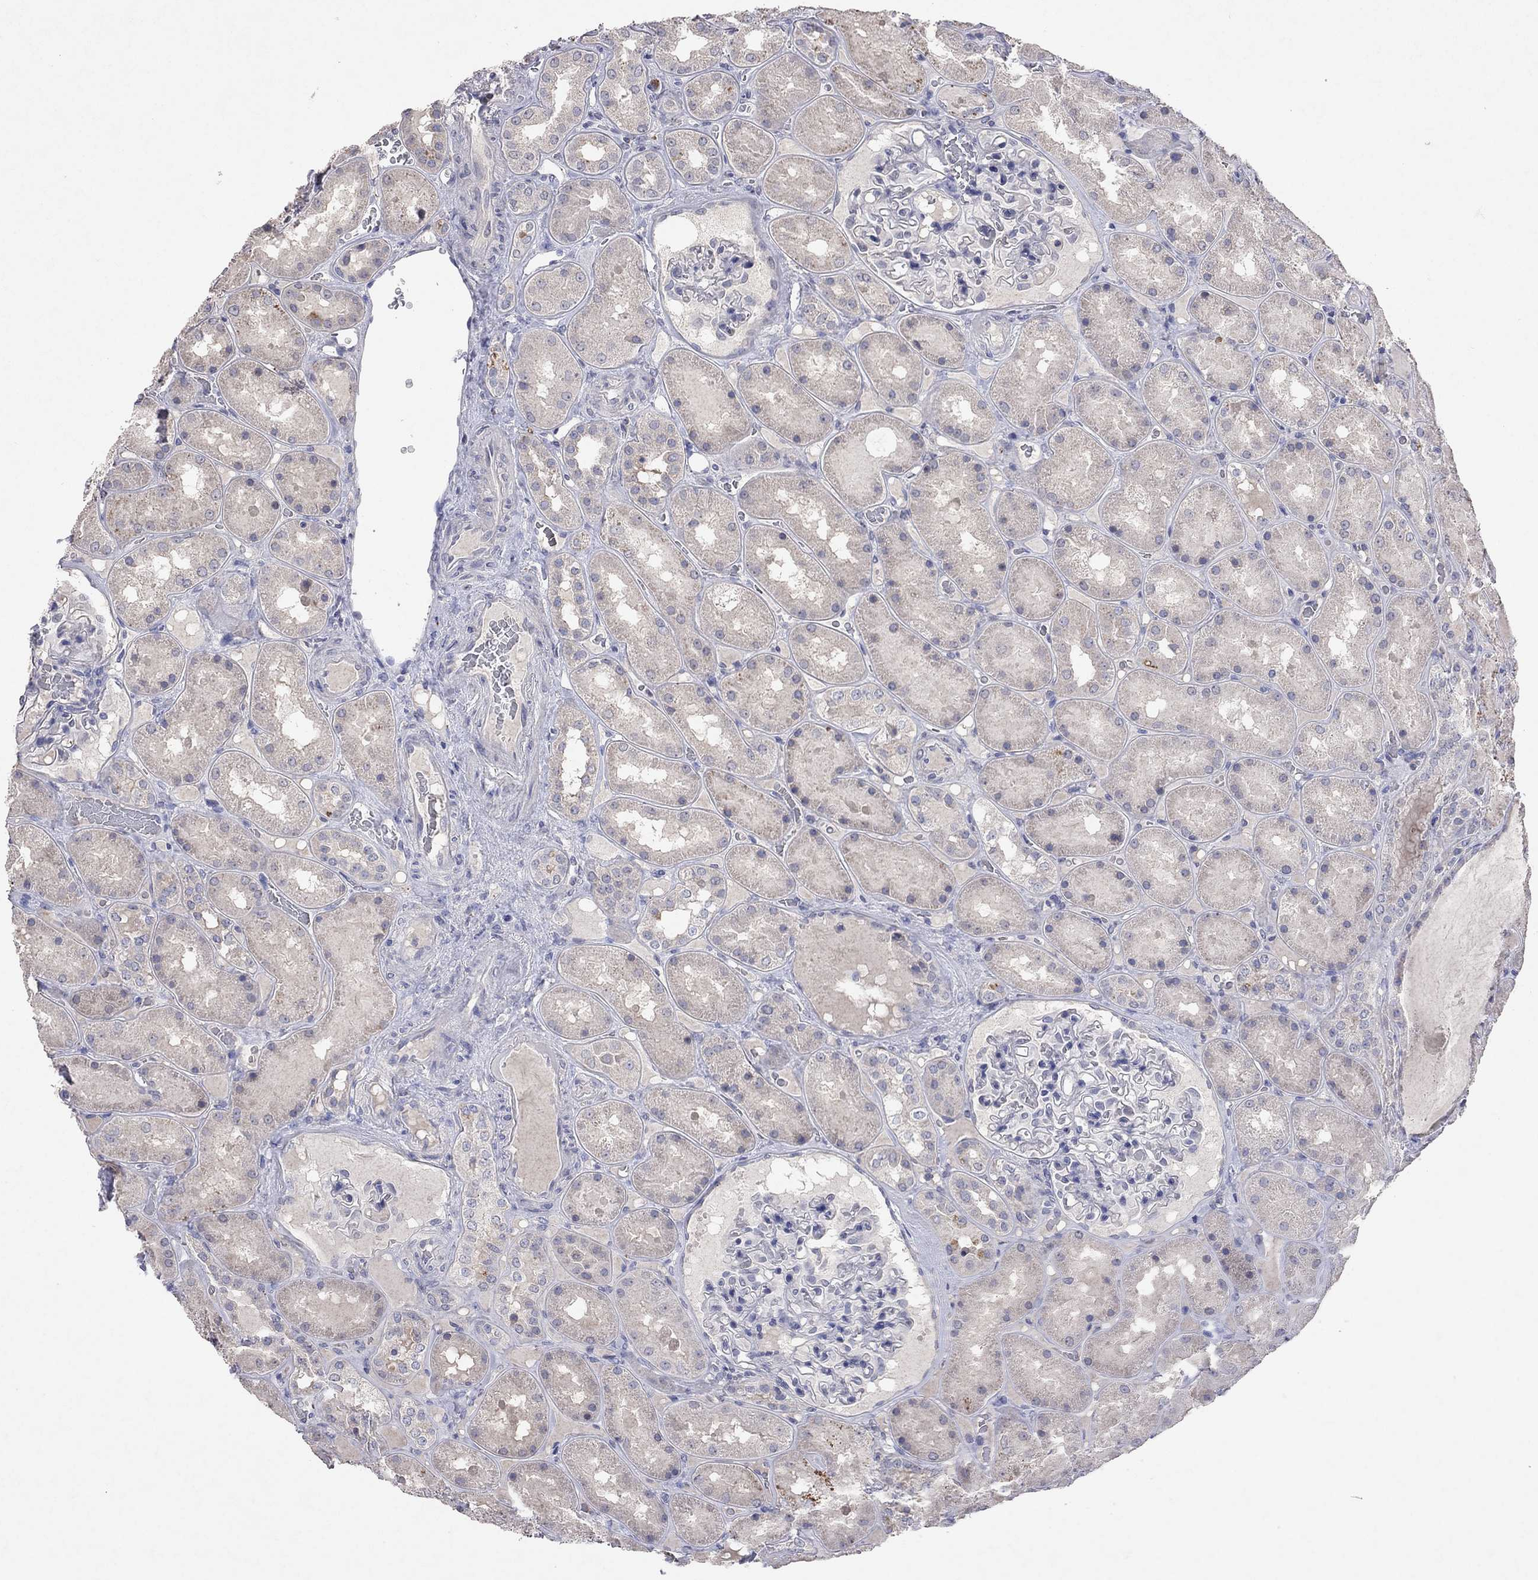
{"staining": {"intensity": "negative", "quantity": "none", "location": "none"}, "tissue": "kidney", "cell_type": "Cells in glomeruli", "image_type": "normal", "snomed": [{"axis": "morphology", "description": "Normal tissue, NOS"}, {"axis": "topography", "description": "Kidney"}], "caption": "Histopathology image shows no protein staining in cells in glomeruli of unremarkable kidney.", "gene": "MMP13", "patient": {"sex": "male", "age": 73}}